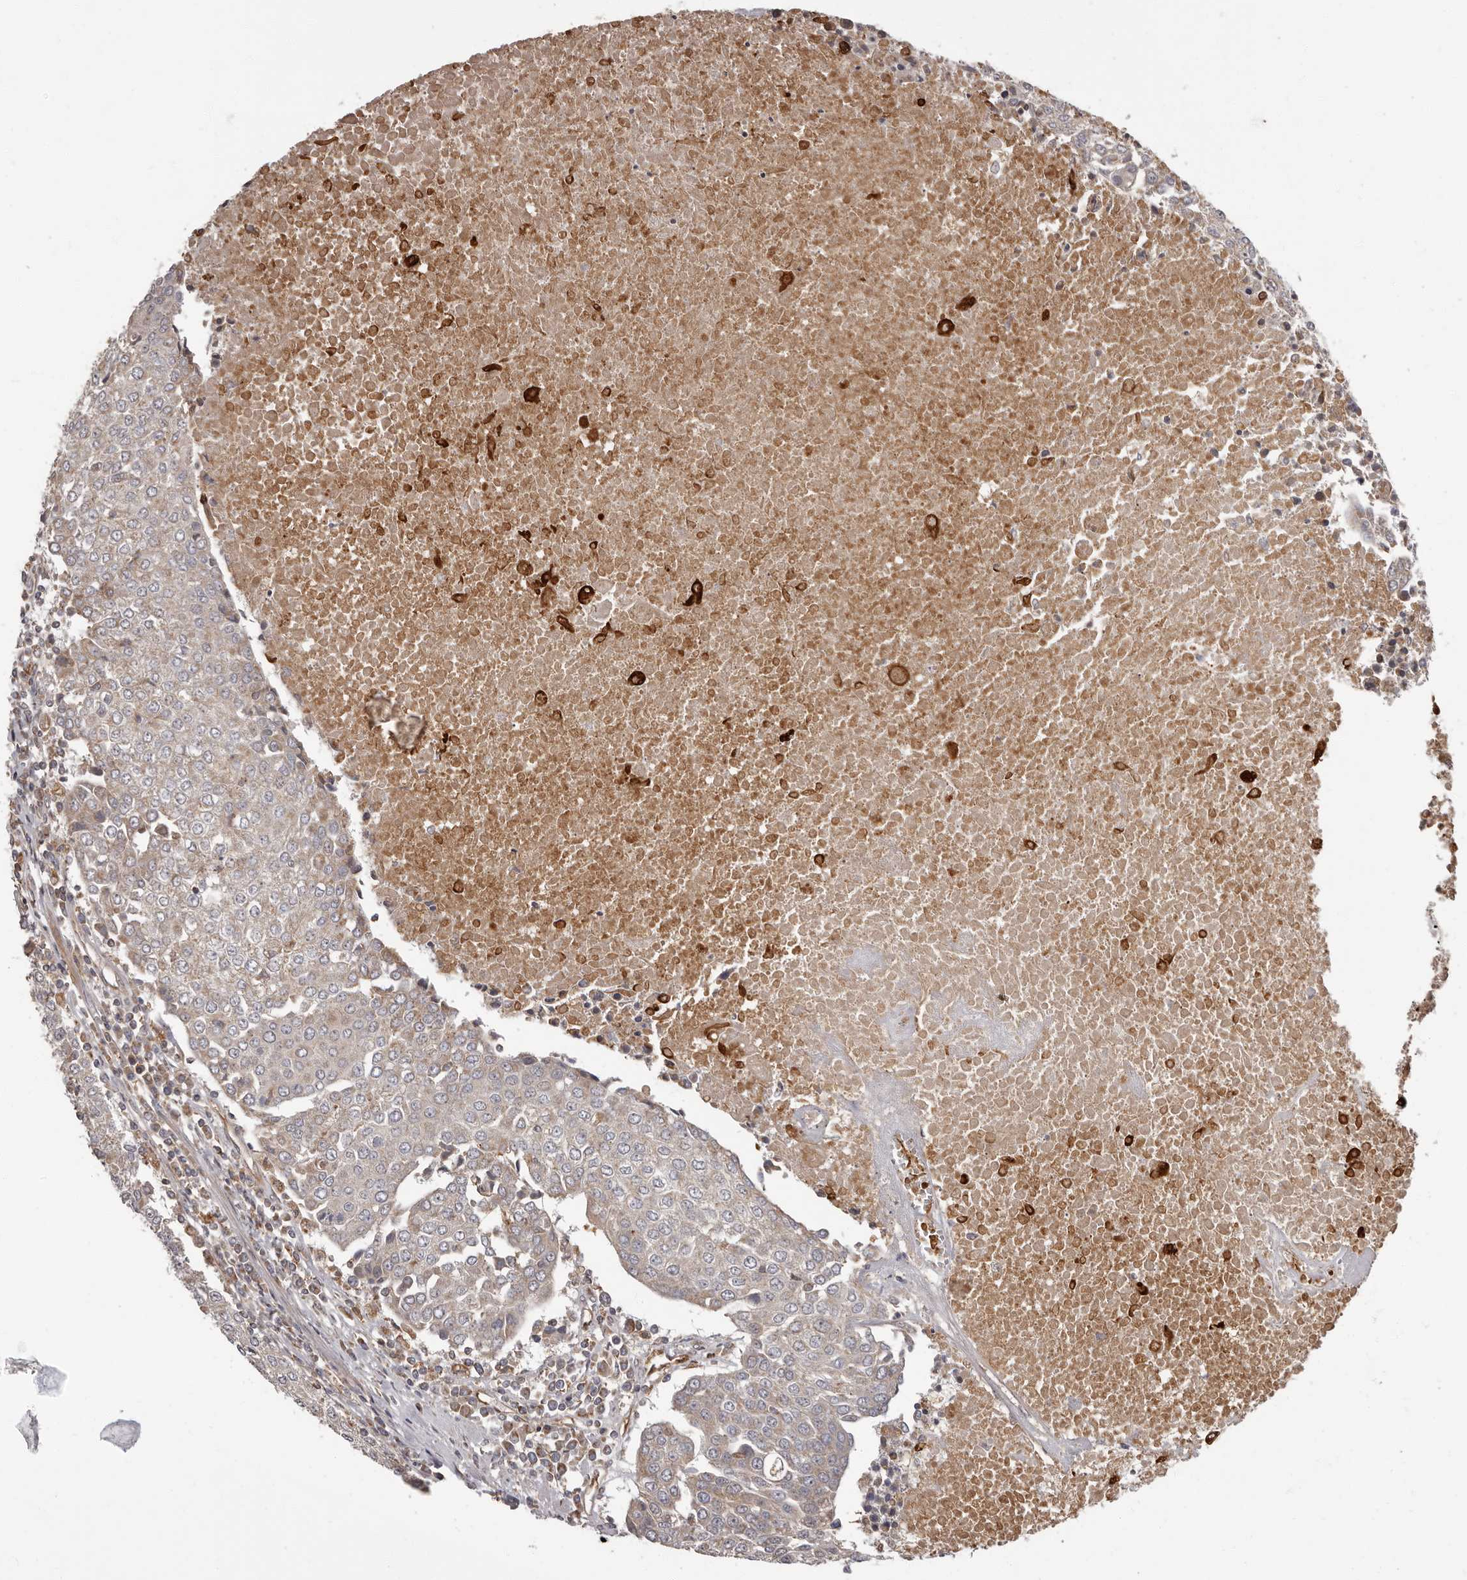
{"staining": {"intensity": "negative", "quantity": "none", "location": "none"}, "tissue": "urothelial cancer", "cell_type": "Tumor cells", "image_type": "cancer", "snomed": [{"axis": "morphology", "description": "Urothelial carcinoma, High grade"}, {"axis": "topography", "description": "Urinary bladder"}], "caption": "An immunohistochemistry (IHC) image of urothelial cancer is shown. There is no staining in tumor cells of urothelial cancer.", "gene": "ADCY2", "patient": {"sex": "female", "age": 85}}